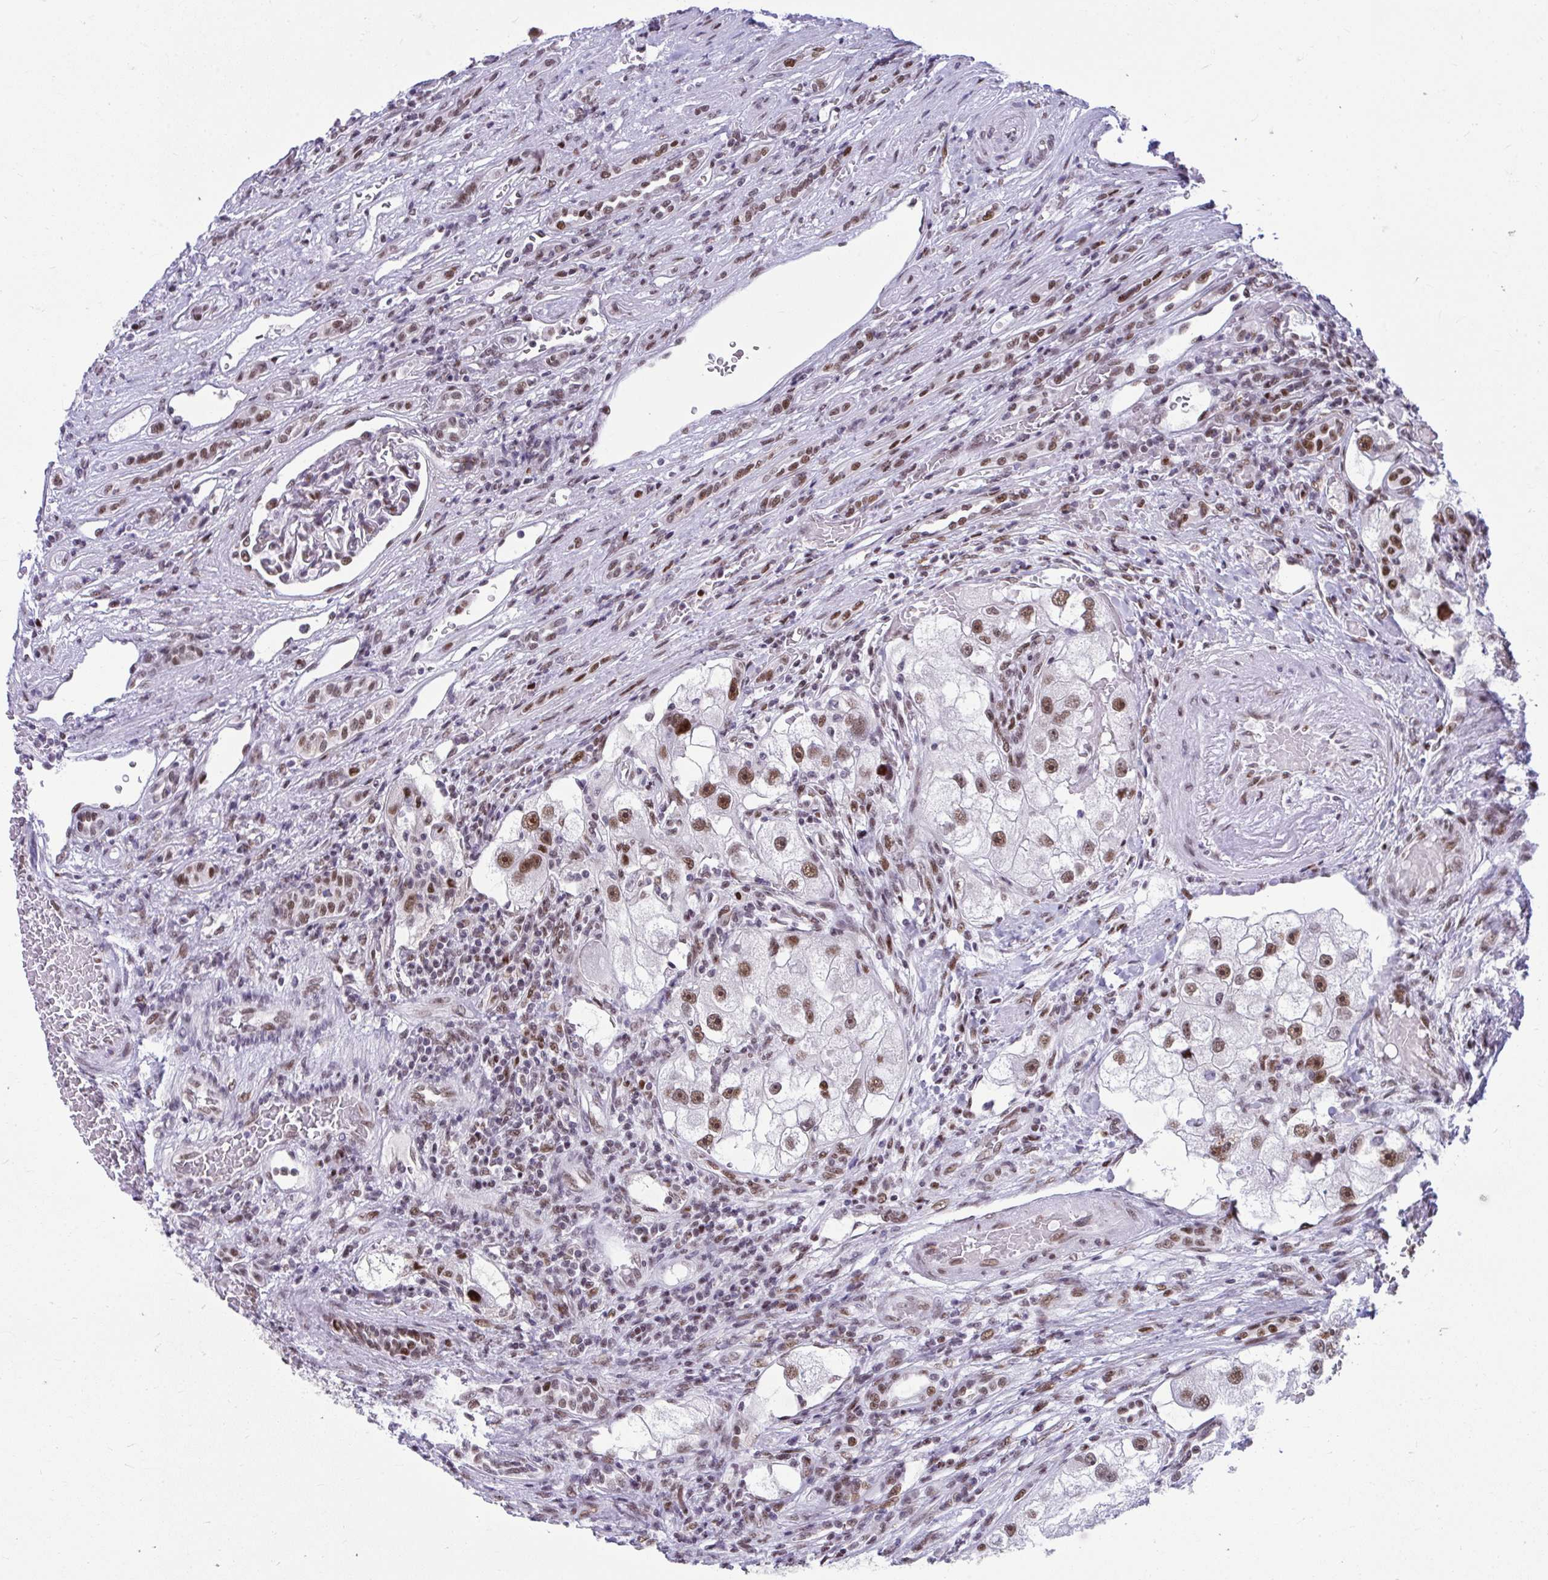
{"staining": {"intensity": "moderate", "quantity": ">75%", "location": "nuclear"}, "tissue": "renal cancer", "cell_type": "Tumor cells", "image_type": "cancer", "snomed": [{"axis": "morphology", "description": "Adenocarcinoma, NOS"}, {"axis": "topography", "description": "Kidney"}], "caption": "A medium amount of moderate nuclear positivity is identified in about >75% of tumor cells in renal cancer (adenocarcinoma) tissue. (DAB (3,3'-diaminobenzidine) = brown stain, brightfield microscopy at high magnification).", "gene": "SLC35C2", "patient": {"sex": "male", "age": 63}}